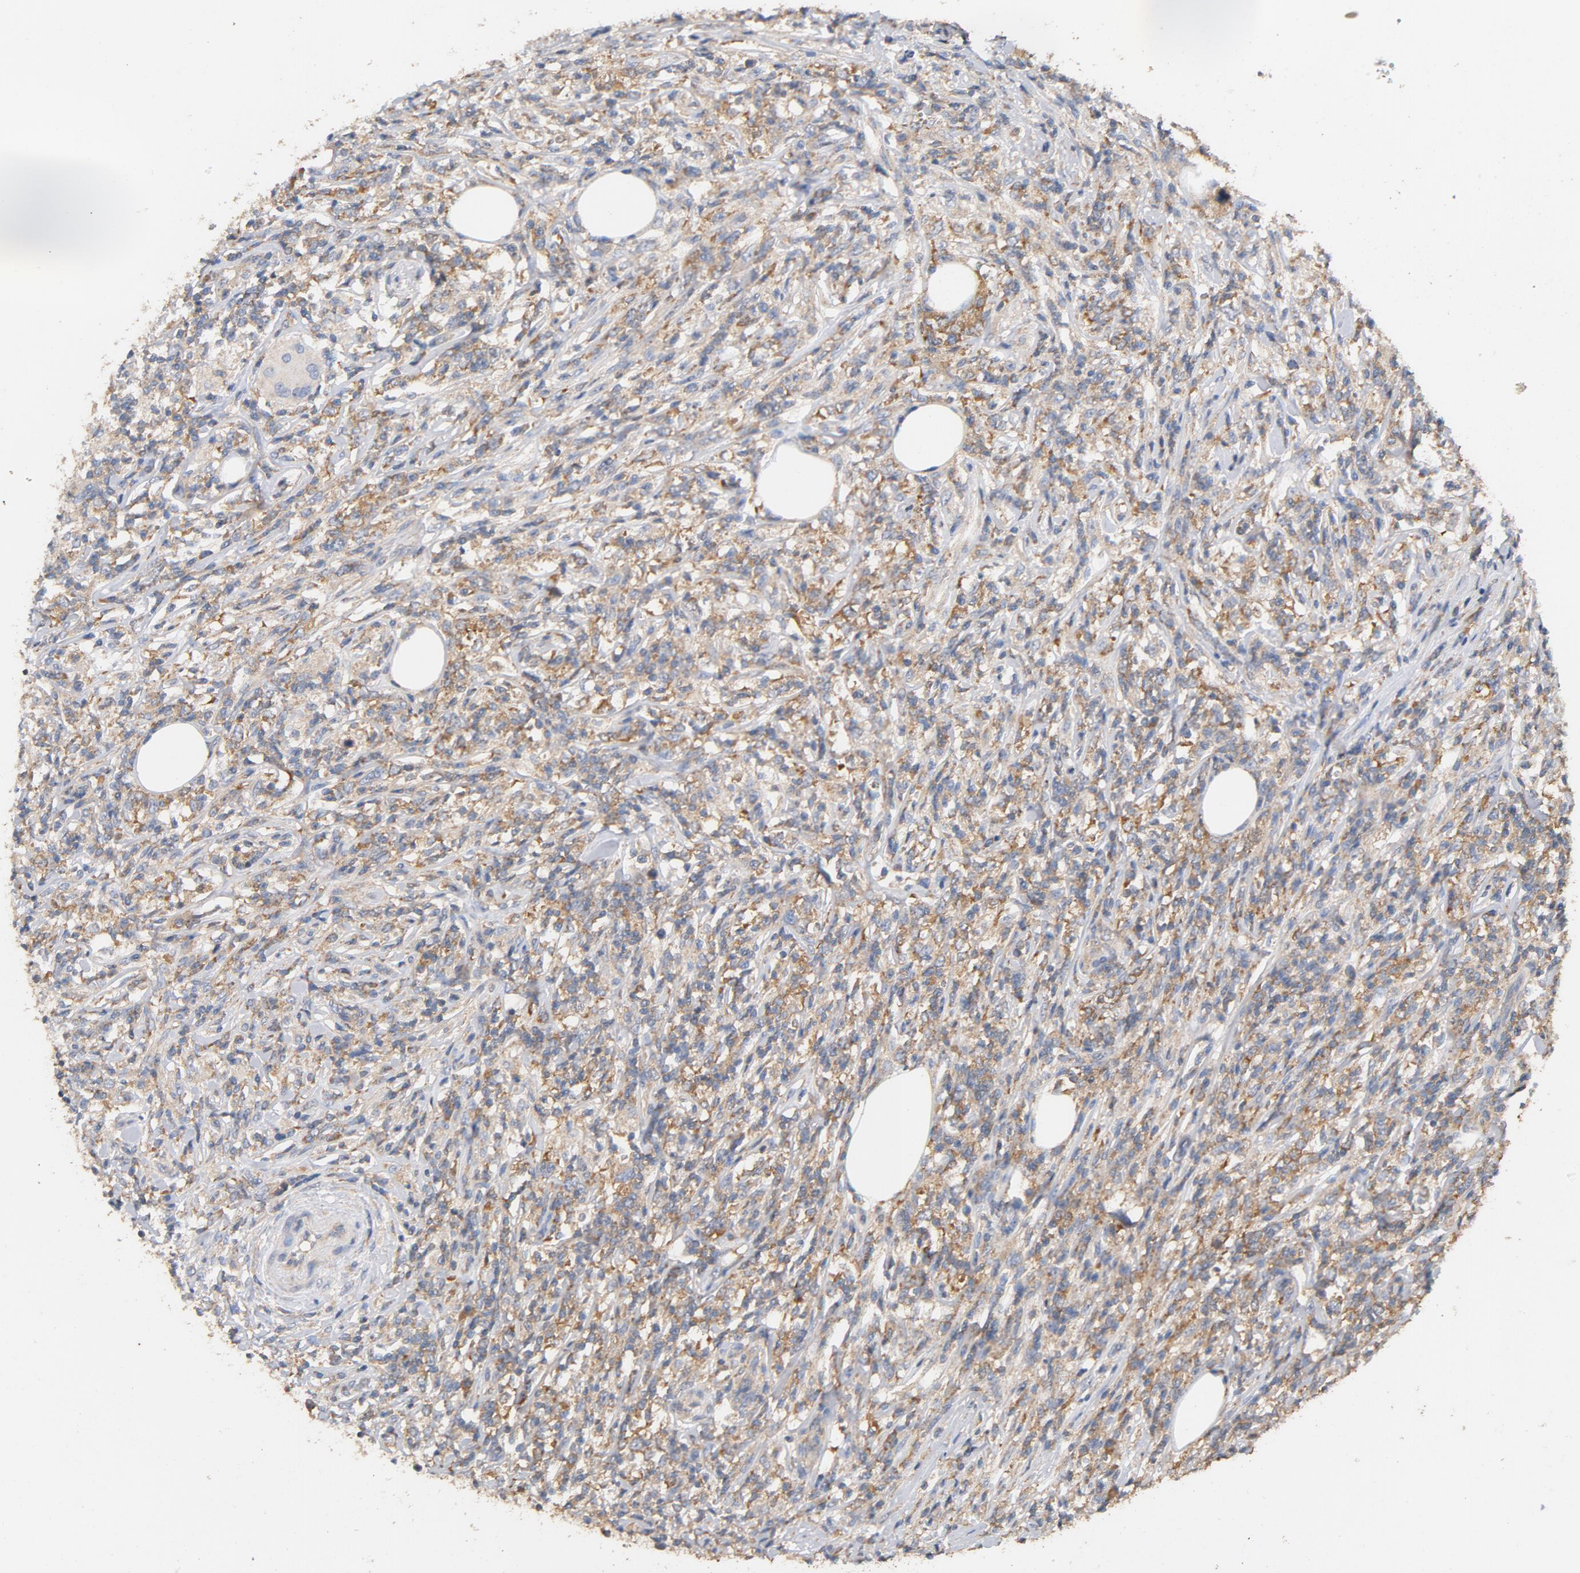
{"staining": {"intensity": "moderate", "quantity": ">75%", "location": "cytoplasmic/membranous"}, "tissue": "lymphoma", "cell_type": "Tumor cells", "image_type": "cancer", "snomed": [{"axis": "morphology", "description": "Malignant lymphoma, non-Hodgkin's type, High grade"}, {"axis": "topography", "description": "Lymph node"}], "caption": "Protein analysis of lymphoma tissue exhibits moderate cytoplasmic/membranous positivity in about >75% of tumor cells.", "gene": "DDX6", "patient": {"sex": "female", "age": 84}}